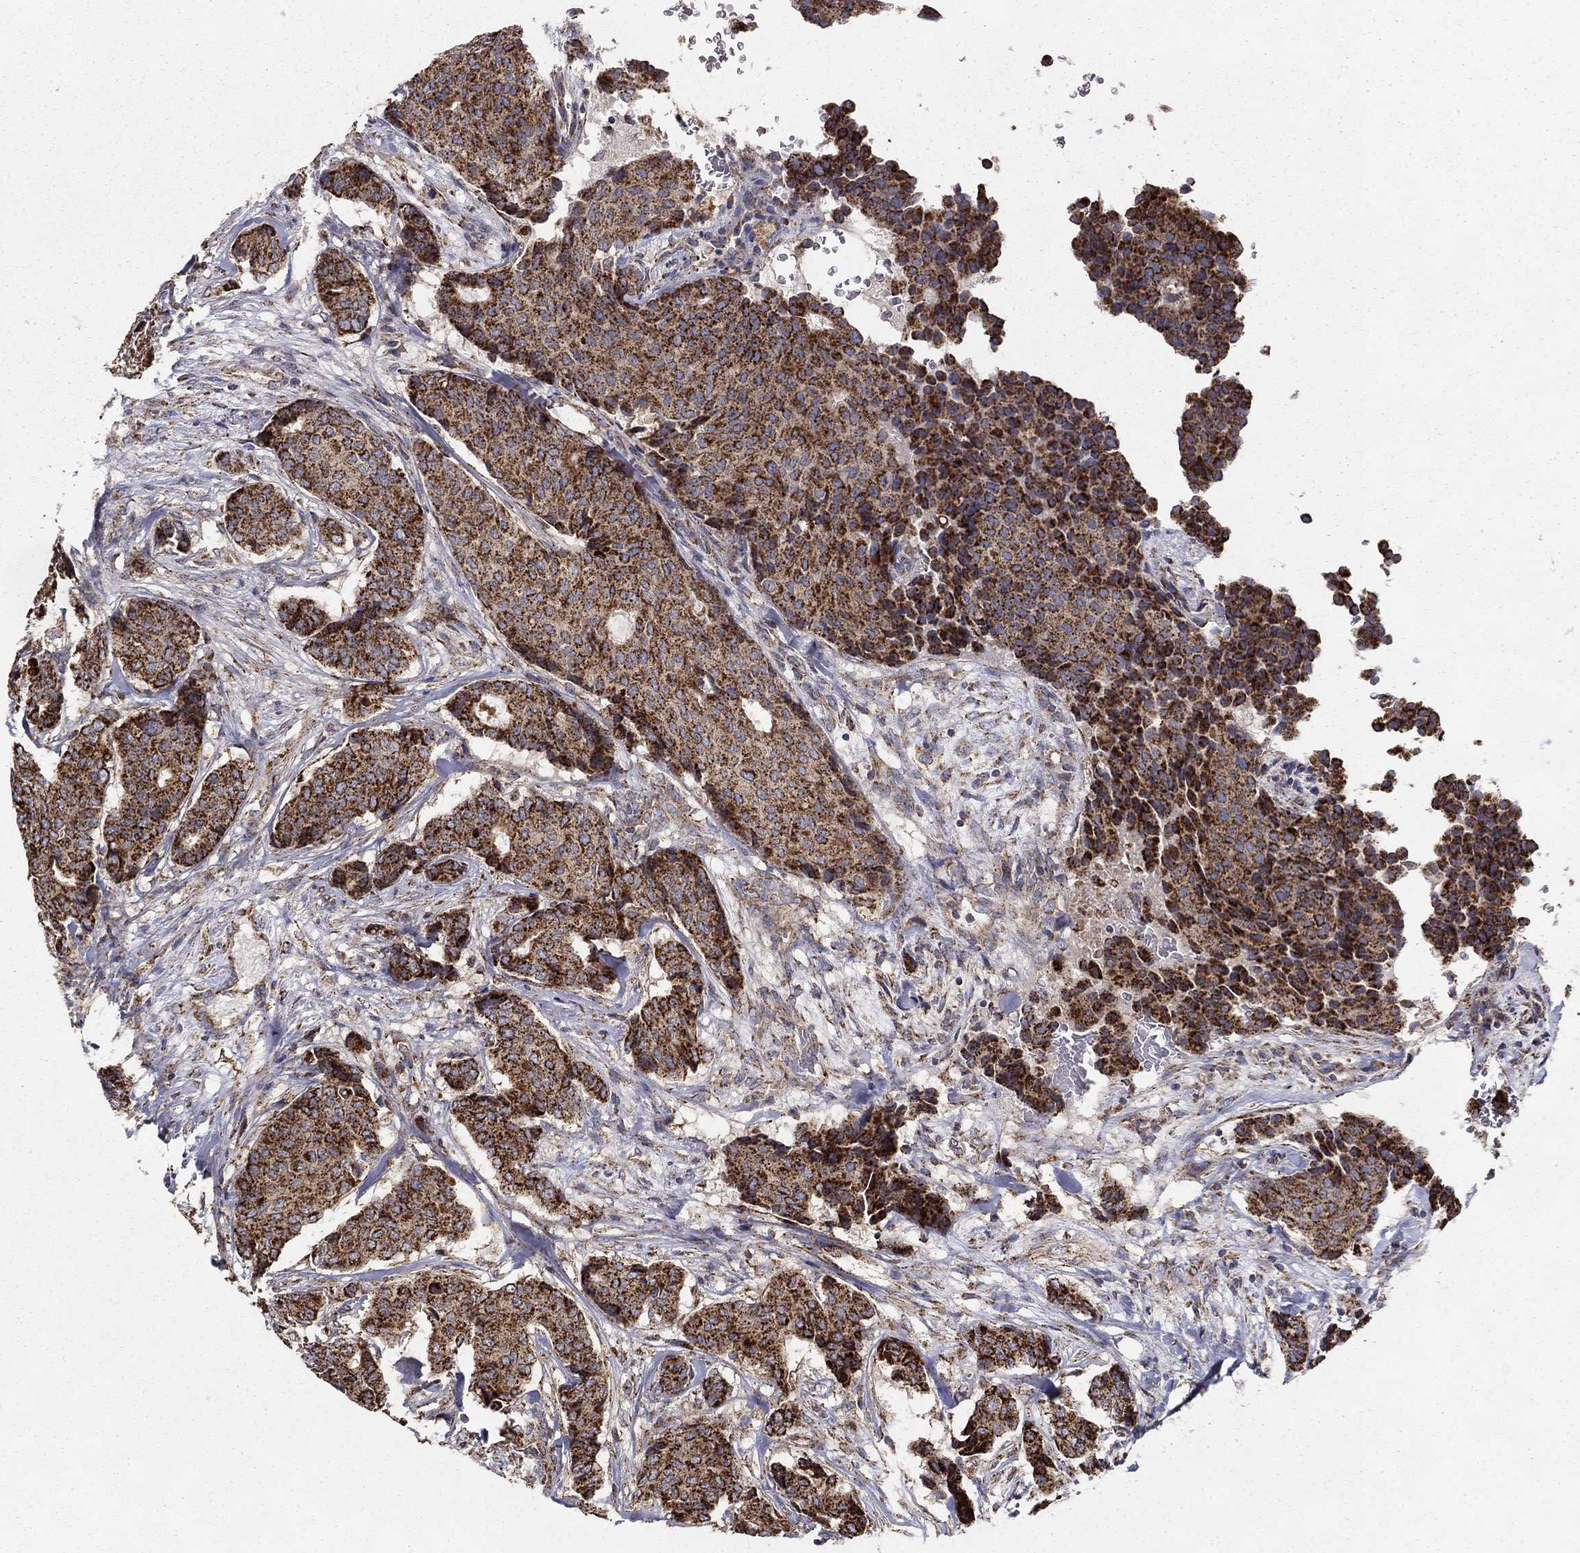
{"staining": {"intensity": "strong", "quantity": ">75%", "location": "cytoplasmic/membranous"}, "tissue": "breast cancer", "cell_type": "Tumor cells", "image_type": "cancer", "snomed": [{"axis": "morphology", "description": "Duct carcinoma"}, {"axis": "topography", "description": "Breast"}], "caption": "A micrograph showing strong cytoplasmic/membranous staining in approximately >75% of tumor cells in breast cancer (intraductal carcinoma), as visualized by brown immunohistochemical staining.", "gene": "GCSH", "patient": {"sex": "female", "age": 75}}